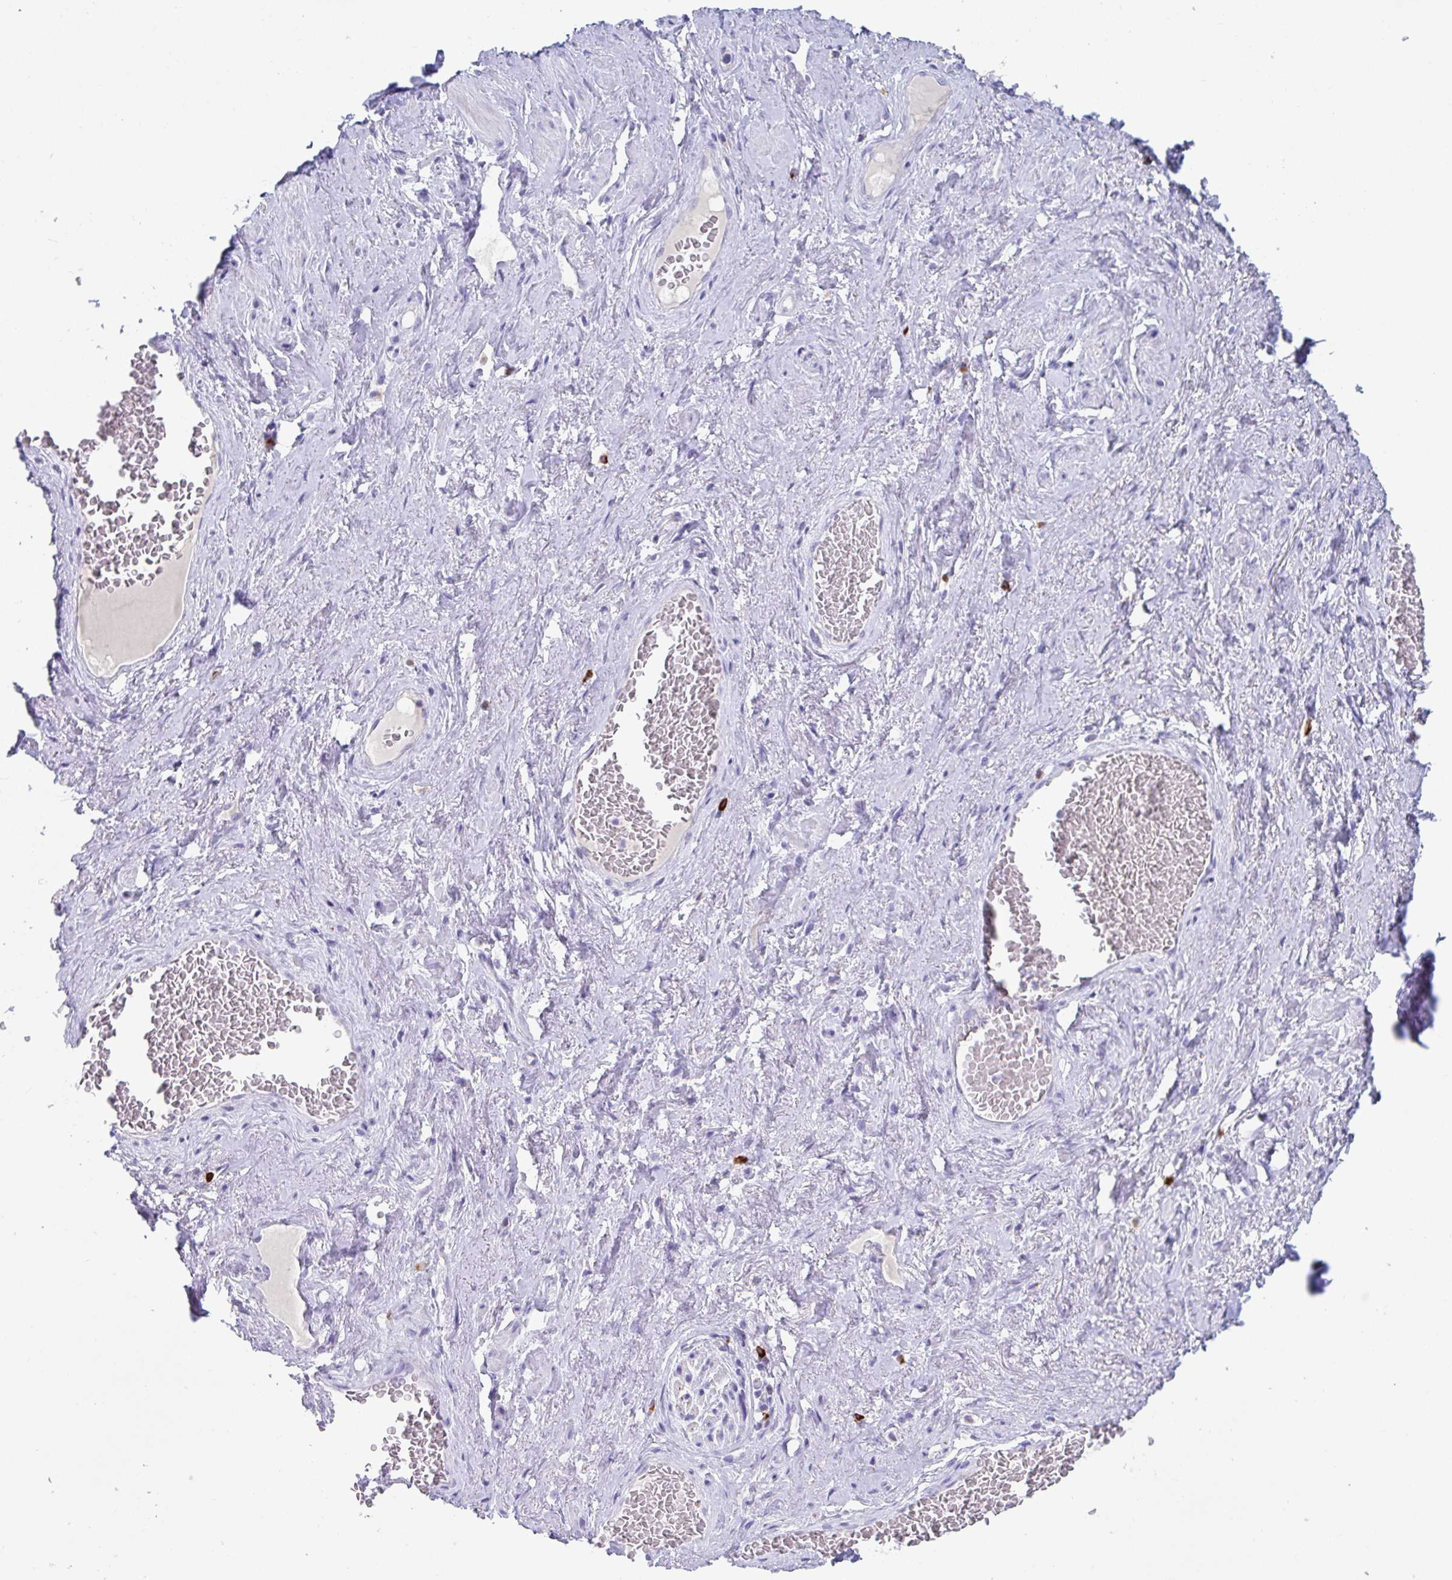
{"staining": {"intensity": "negative", "quantity": "none", "location": "none"}, "tissue": "soft tissue", "cell_type": "Fibroblasts", "image_type": "normal", "snomed": [{"axis": "morphology", "description": "Normal tissue, NOS"}, {"axis": "topography", "description": "Vagina"}, {"axis": "topography", "description": "Peripheral nerve tissue"}], "caption": "Immunohistochemical staining of normal human soft tissue reveals no significant expression in fibroblasts. (DAB IHC visualized using brightfield microscopy, high magnification).", "gene": "PLA2G1B", "patient": {"sex": "female", "age": 71}}